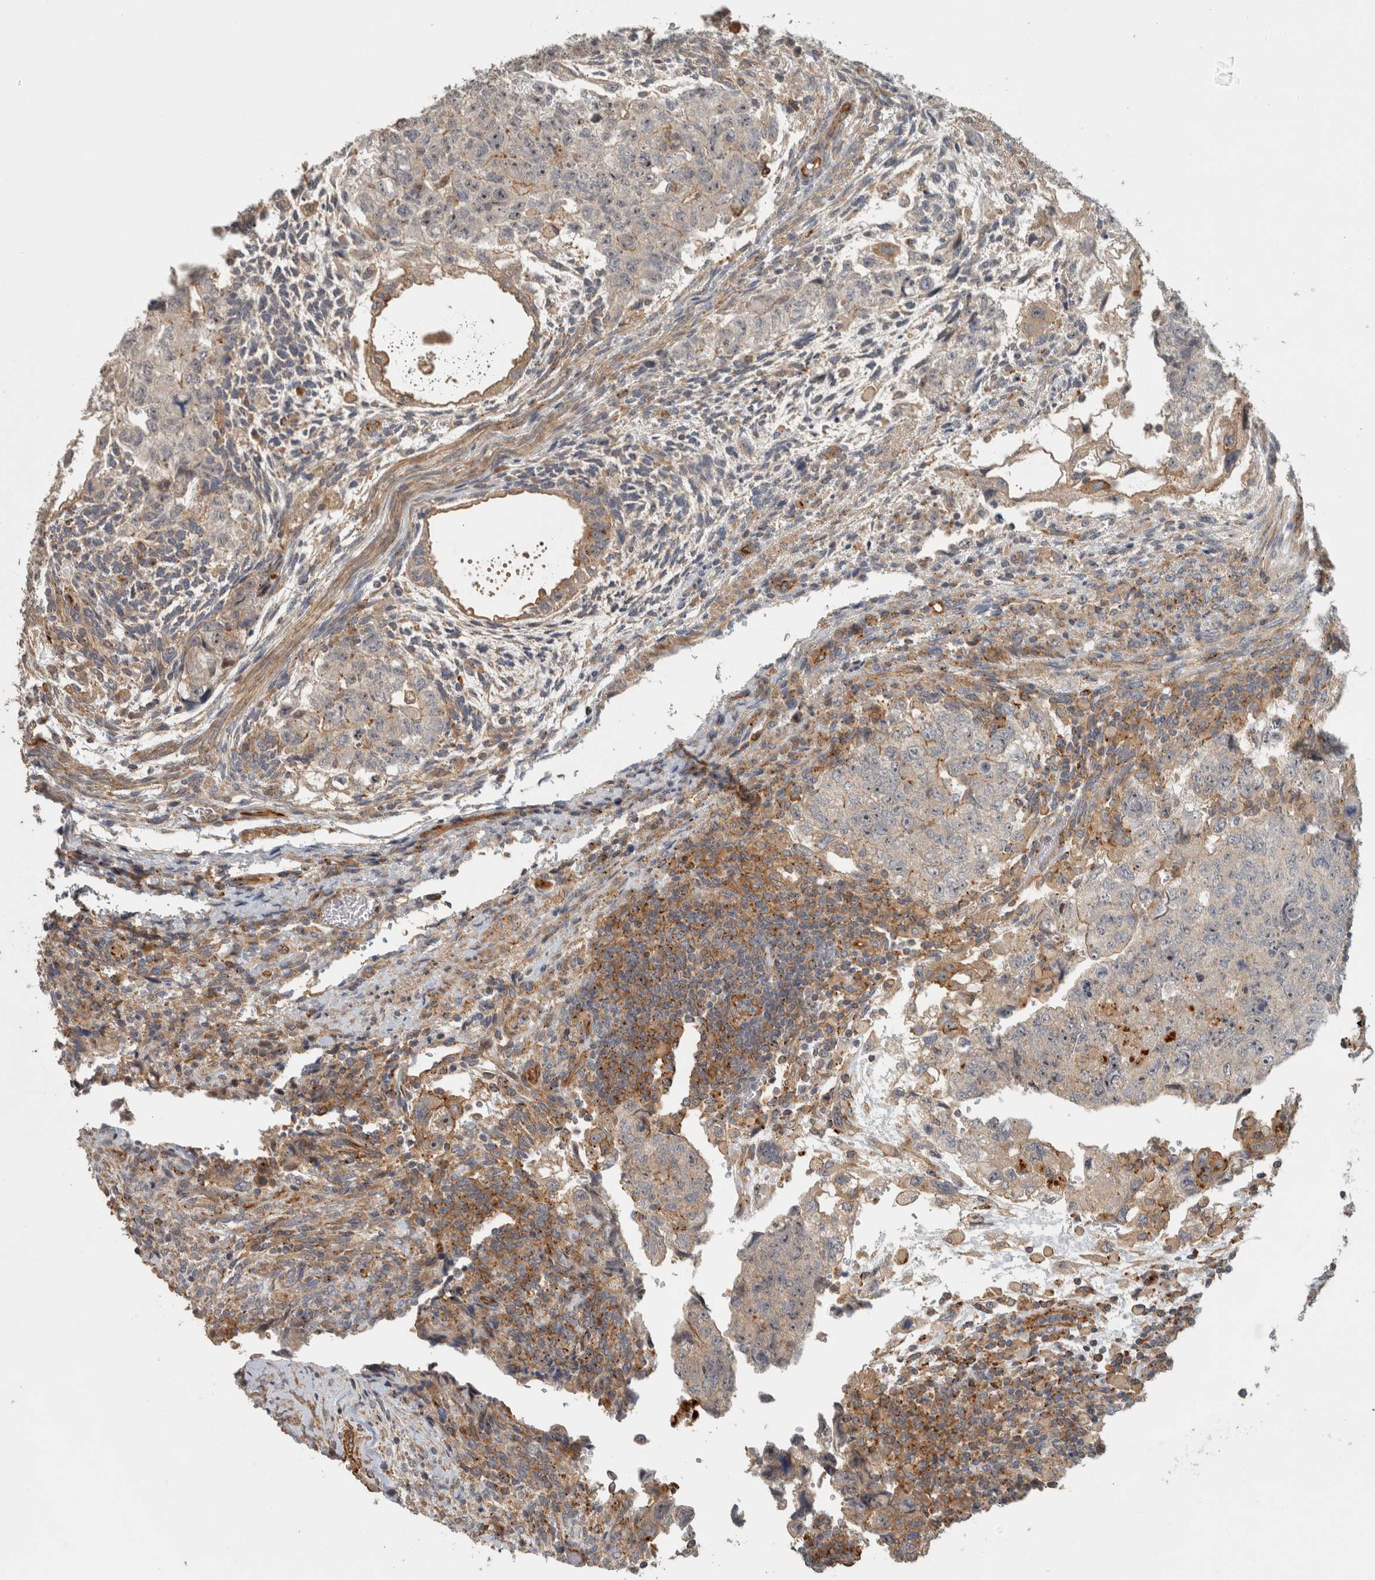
{"staining": {"intensity": "weak", "quantity": "<25%", "location": "cytoplasmic/membranous"}, "tissue": "testis cancer", "cell_type": "Tumor cells", "image_type": "cancer", "snomed": [{"axis": "morphology", "description": "Normal tissue, NOS"}, {"axis": "morphology", "description": "Carcinoma, Embryonal, NOS"}, {"axis": "topography", "description": "Testis"}], "caption": "A photomicrograph of testis cancer (embryonal carcinoma) stained for a protein reveals no brown staining in tumor cells.", "gene": "SIPA1L2", "patient": {"sex": "male", "age": 36}}